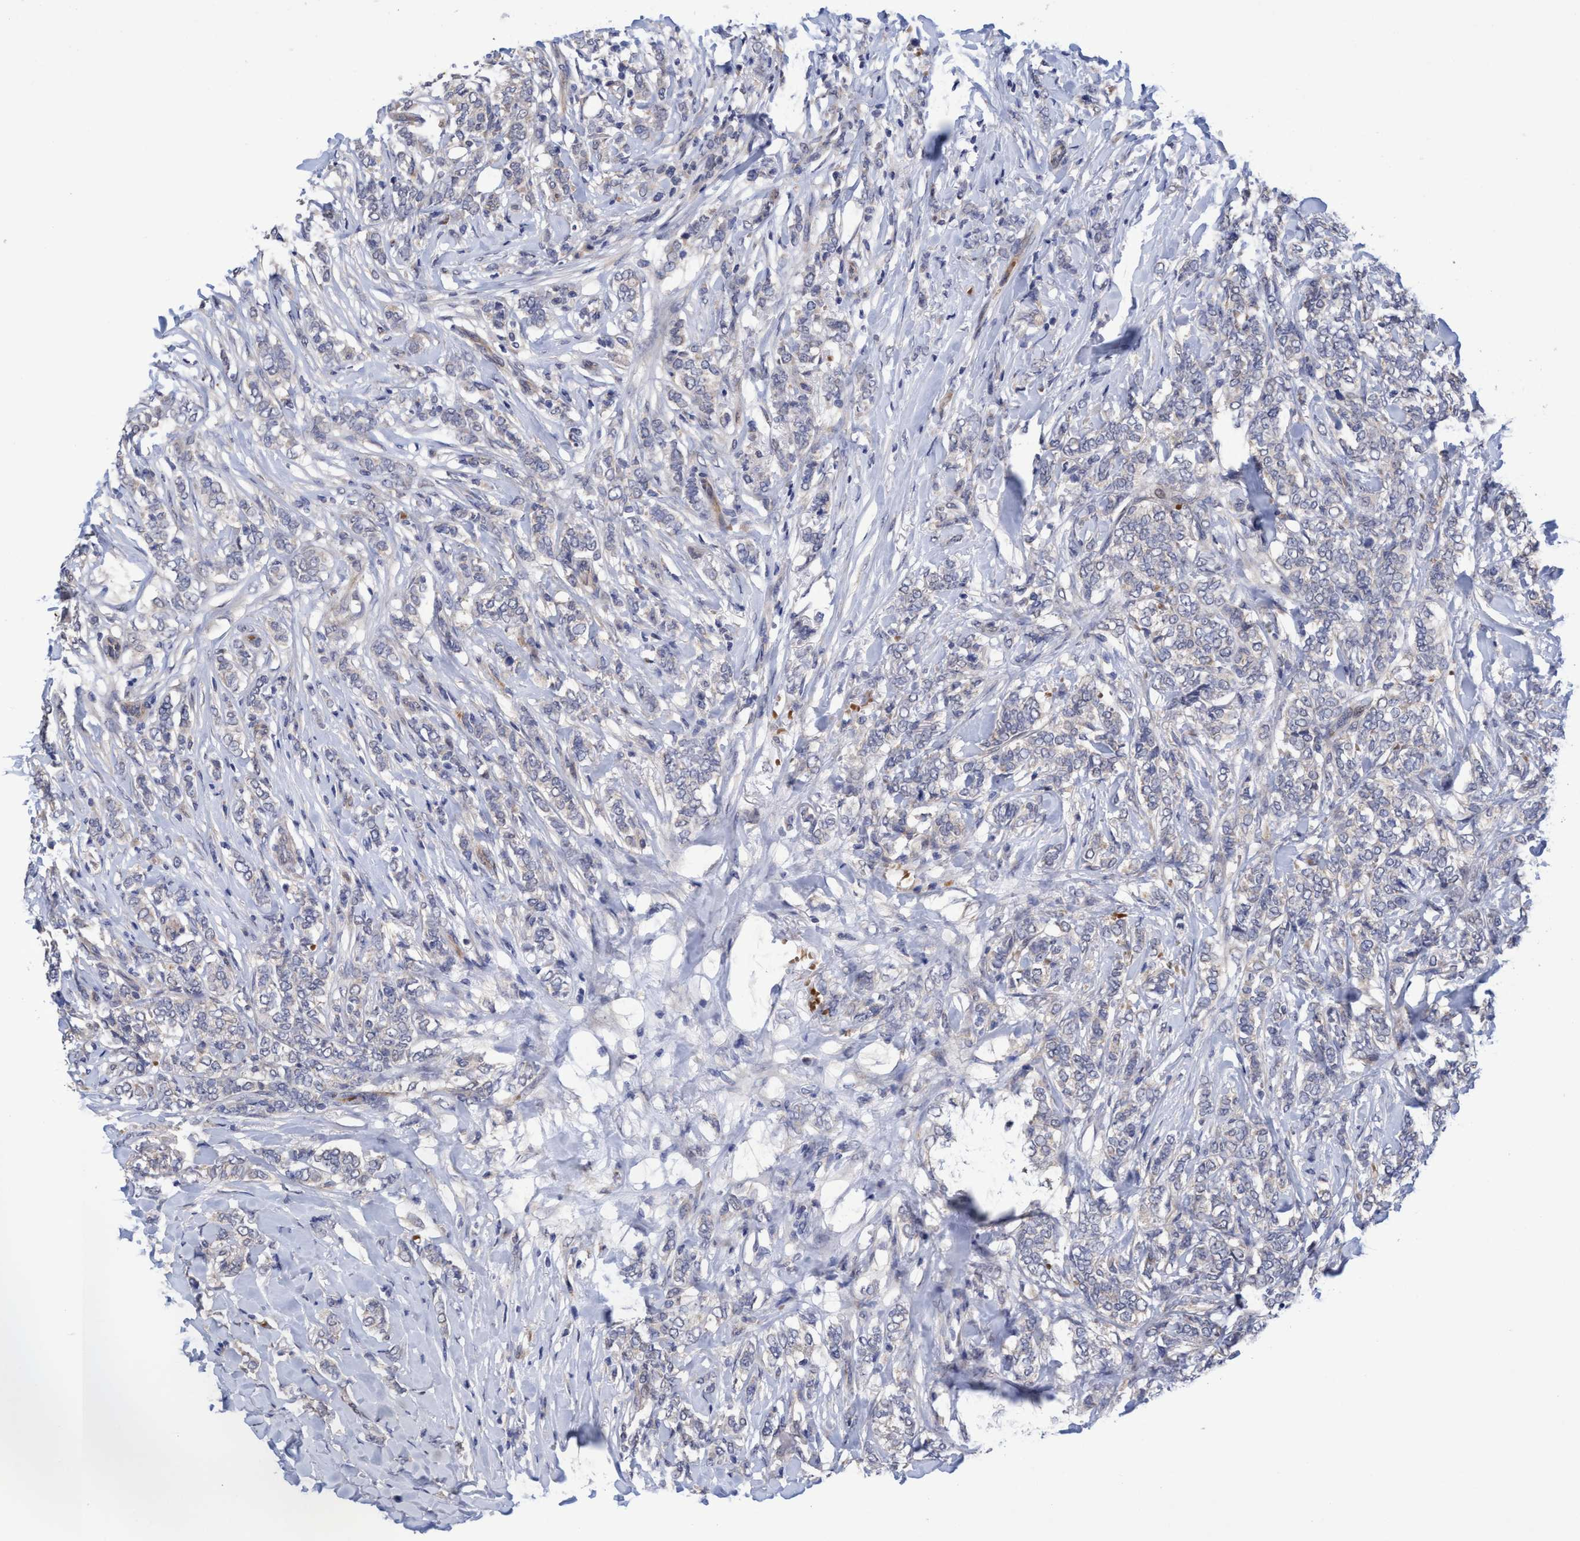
{"staining": {"intensity": "negative", "quantity": "none", "location": "none"}, "tissue": "breast cancer", "cell_type": "Tumor cells", "image_type": "cancer", "snomed": [{"axis": "morphology", "description": "Lobular carcinoma"}, {"axis": "topography", "description": "Skin"}, {"axis": "topography", "description": "Breast"}], "caption": "There is no significant staining in tumor cells of breast cancer.", "gene": "SEMA4D", "patient": {"sex": "female", "age": 46}}